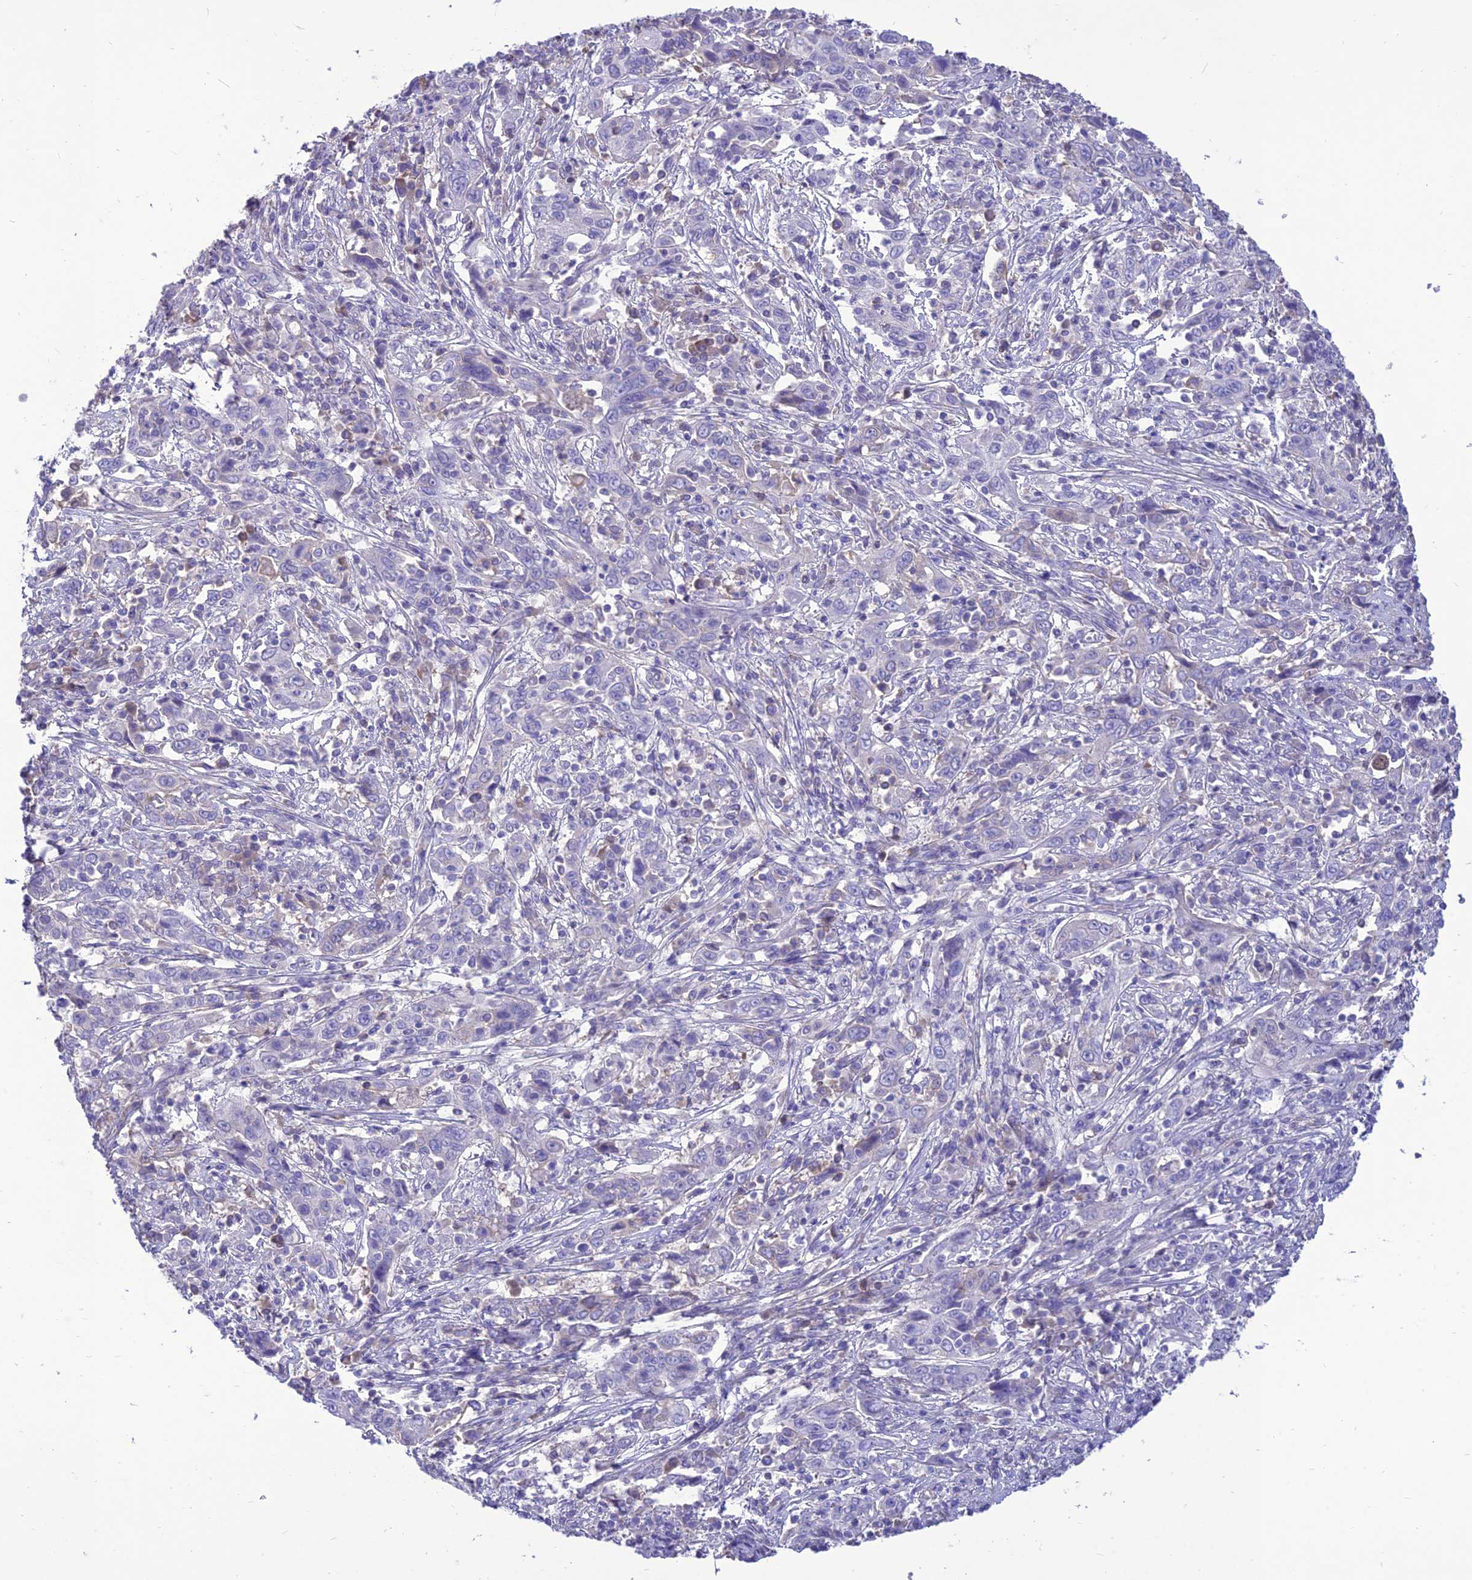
{"staining": {"intensity": "negative", "quantity": "none", "location": "none"}, "tissue": "cervical cancer", "cell_type": "Tumor cells", "image_type": "cancer", "snomed": [{"axis": "morphology", "description": "Squamous cell carcinoma, NOS"}, {"axis": "topography", "description": "Cervix"}], "caption": "Immunohistochemistry histopathology image of neoplastic tissue: cervical cancer (squamous cell carcinoma) stained with DAB displays no significant protein positivity in tumor cells.", "gene": "TEKT3", "patient": {"sex": "female", "age": 46}}